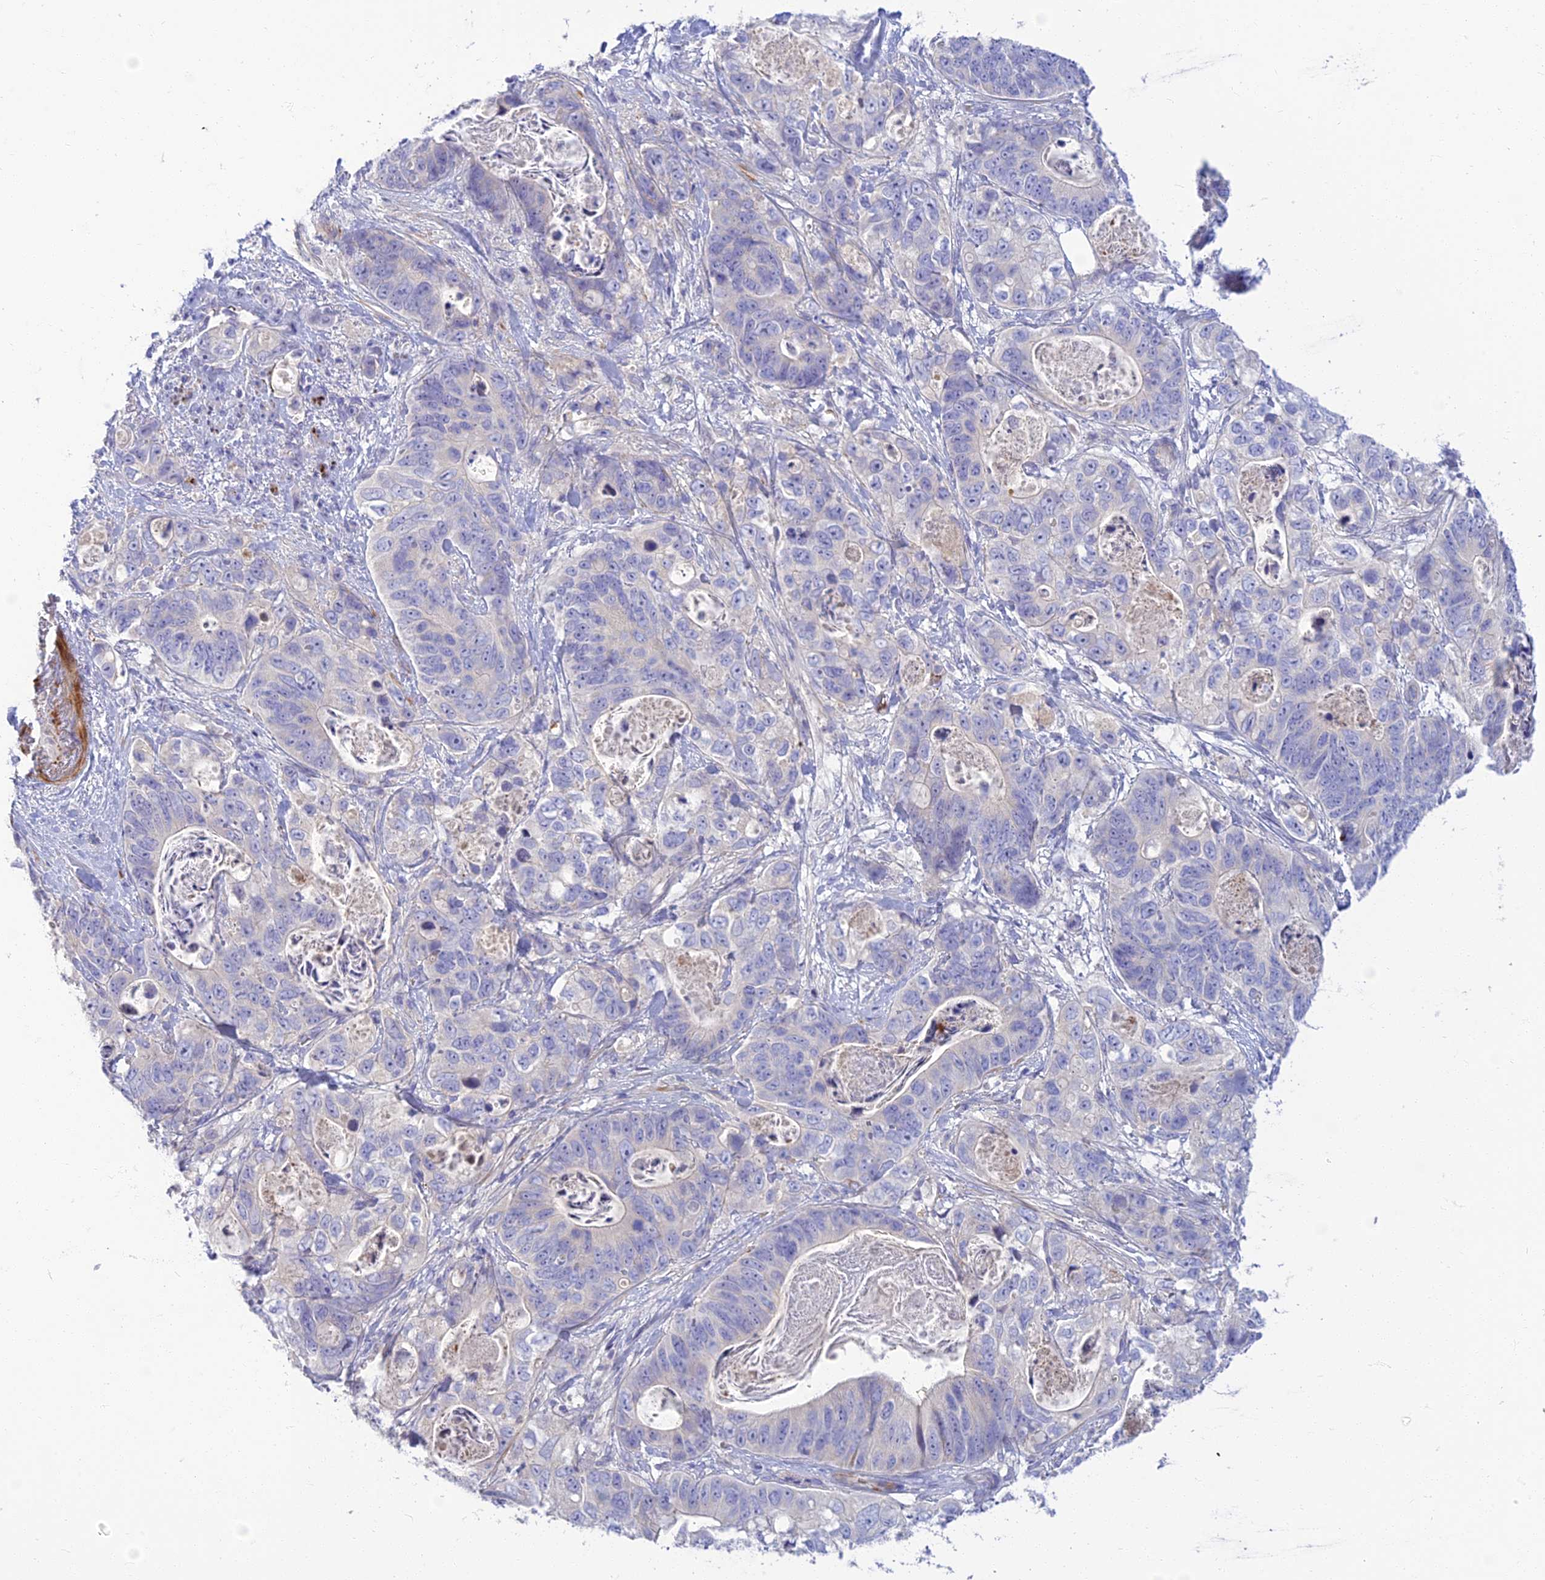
{"staining": {"intensity": "negative", "quantity": "none", "location": "none"}, "tissue": "stomach cancer", "cell_type": "Tumor cells", "image_type": "cancer", "snomed": [{"axis": "morphology", "description": "Normal tissue, NOS"}, {"axis": "morphology", "description": "Adenocarcinoma, NOS"}, {"axis": "topography", "description": "Stomach"}], "caption": "Immunohistochemistry micrograph of stomach cancer (adenocarcinoma) stained for a protein (brown), which reveals no staining in tumor cells.", "gene": "CLIP4", "patient": {"sex": "female", "age": 89}}